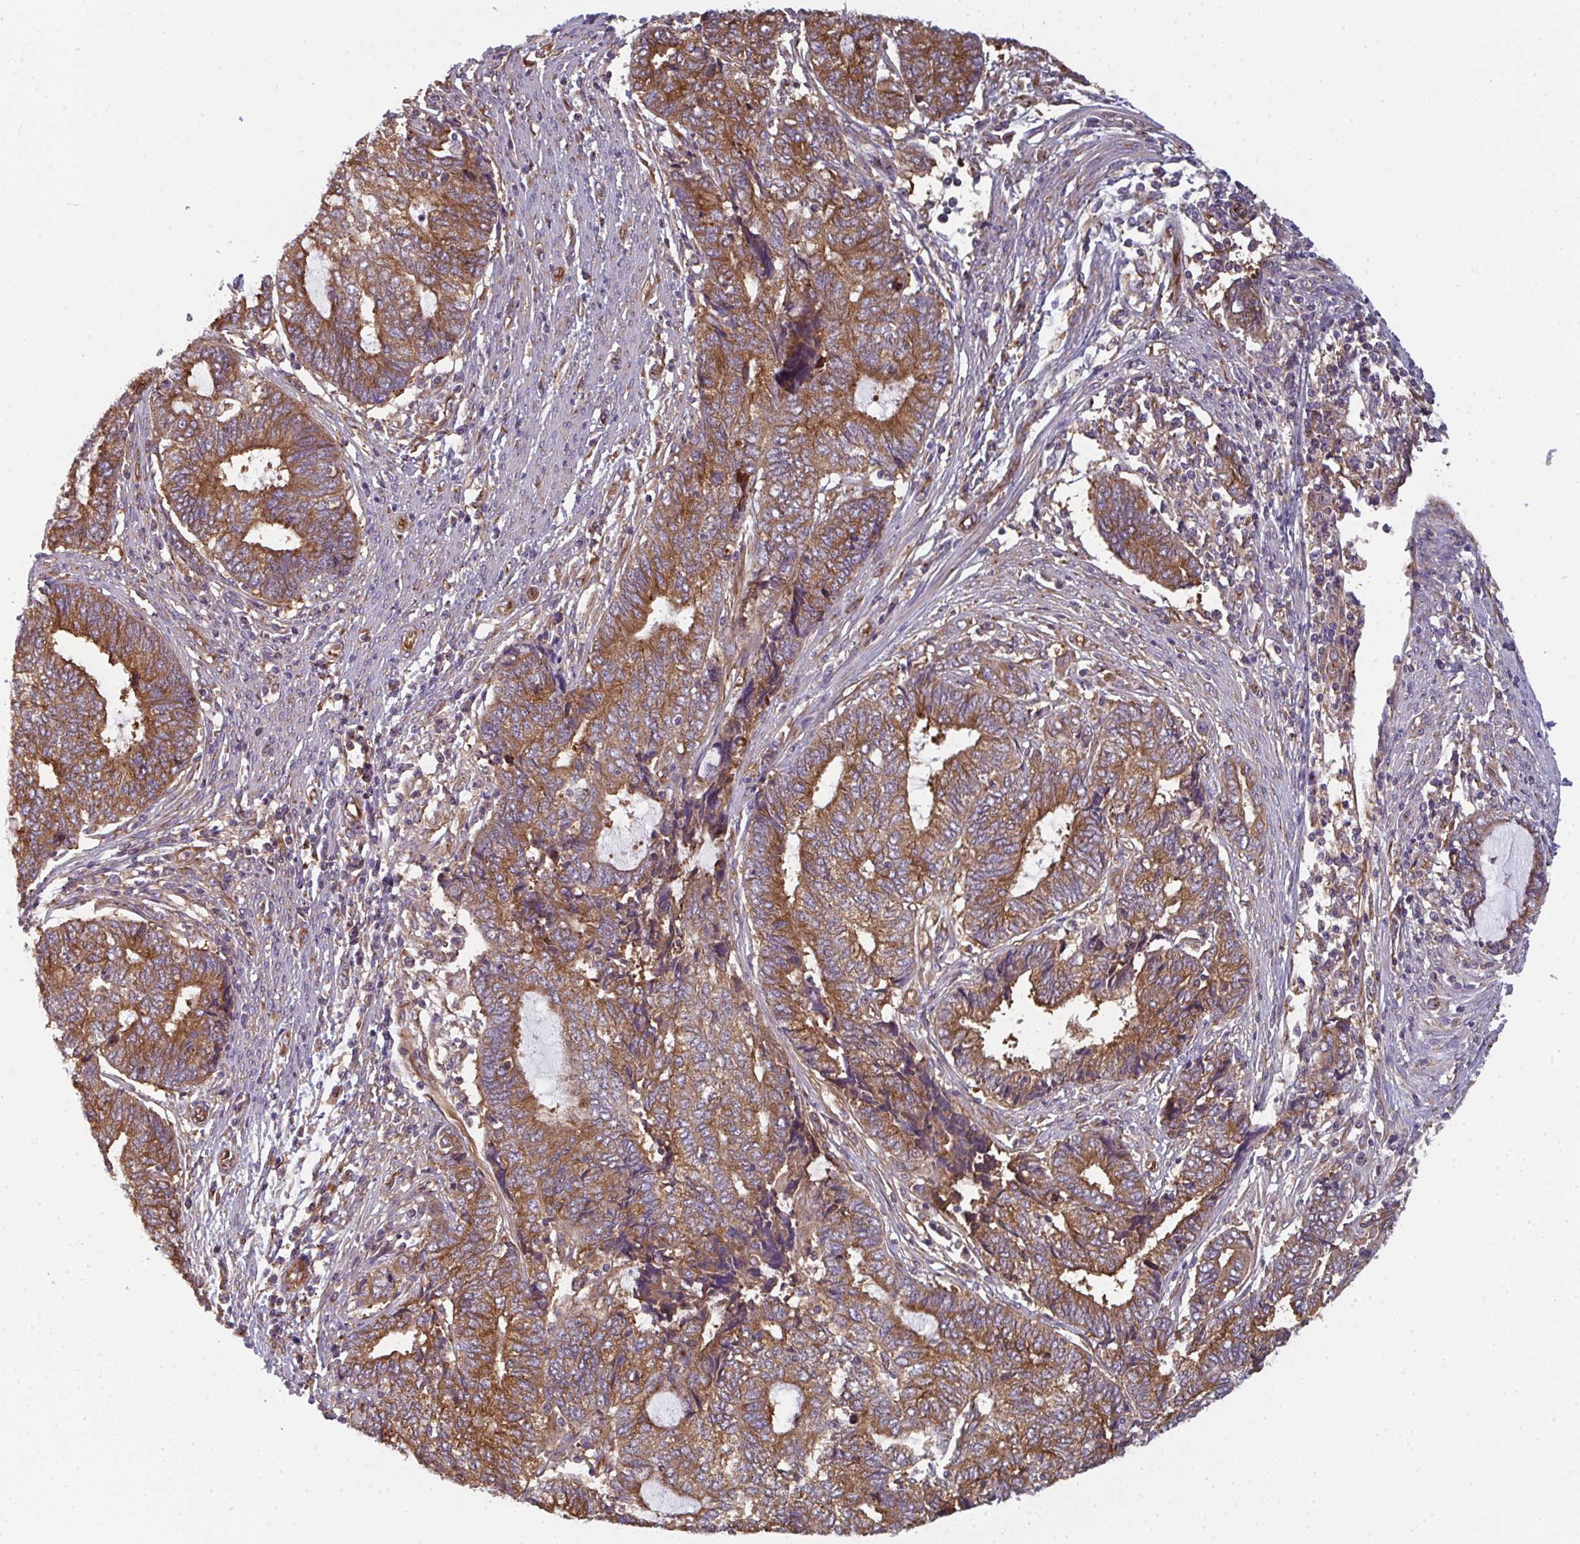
{"staining": {"intensity": "moderate", "quantity": ">75%", "location": "cytoplasmic/membranous"}, "tissue": "endometrial cancer", "cell_type": "Tumor cells", "image_type": "cancer", "snomed": [{"axis": "morphology", "description": "Adenocarcinoma, NOS"}, {"axis": "topography", "description": "Uterus"}, {"axis": "topography", "description": "Endometrium"}], "caption": "Immunohistochemical staining of human endometrial cancer displays medium levels of moderate cytoplasmic/membranous positivity in approximately >75% of tumor cells.", "gene": "DYNC1I2", "patient": {"sex": "female", "age": 70}}